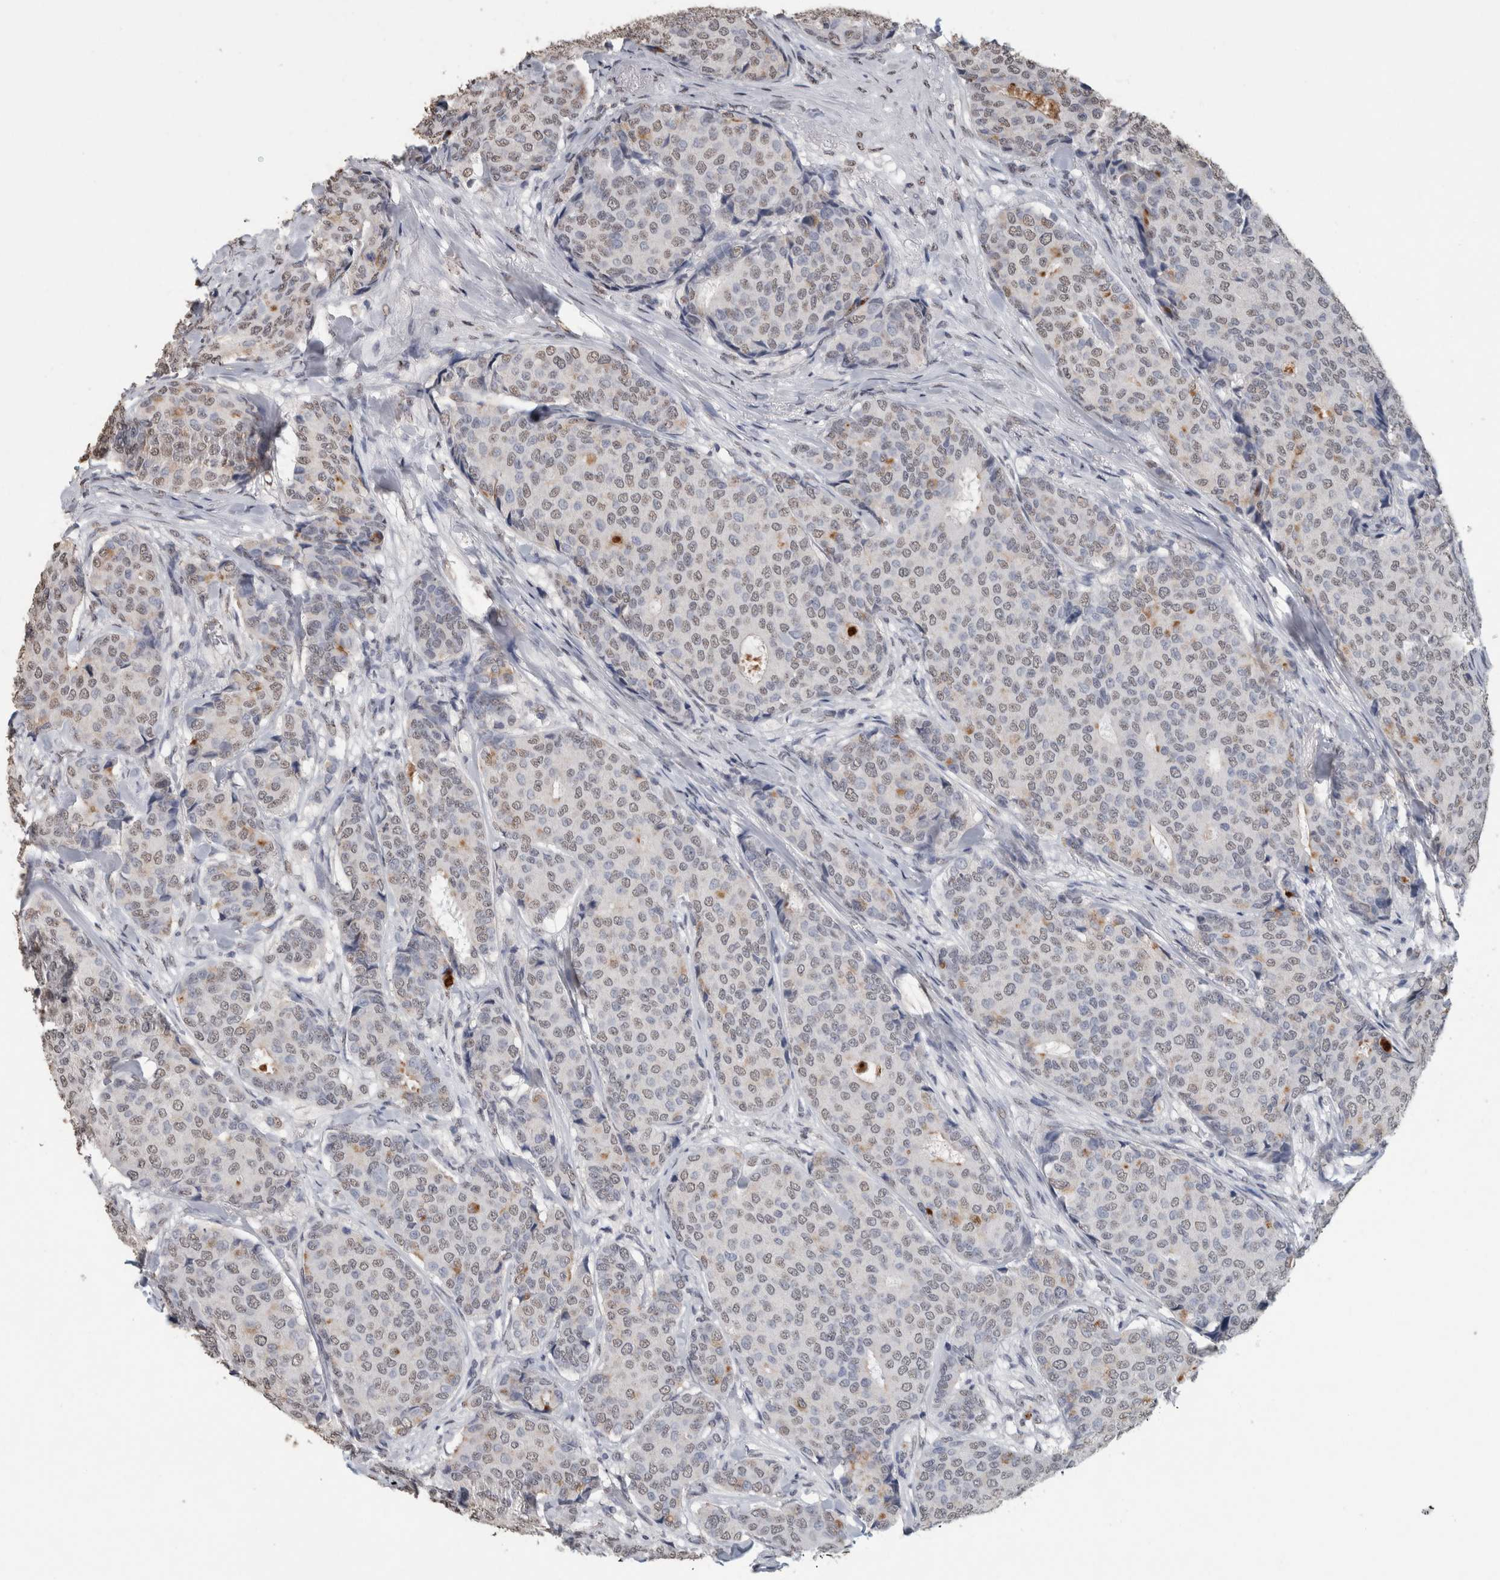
{"staining": {"intensity": "weak", "quantity": ">75%", "location": "nuclear"}, "tissue": "breast cancer", "cell_type": "Tumor cells", "image_type": "cancer", "snomed": [{"axis": "morphology", "description": "Duct carcinoma"}, {"axis": "topography", "description": "Breast"}], "caption": "Immunohistochemistry (DAB) staining of breast intraductal carcinoma exhibits weak nuclear protein positivity in about >75% of tumor cells. (DAB = brown stain, brightfield microscopy at high magnification).", "gene": "LTBP1", "patient": {"sex": "female", "age": 75}}